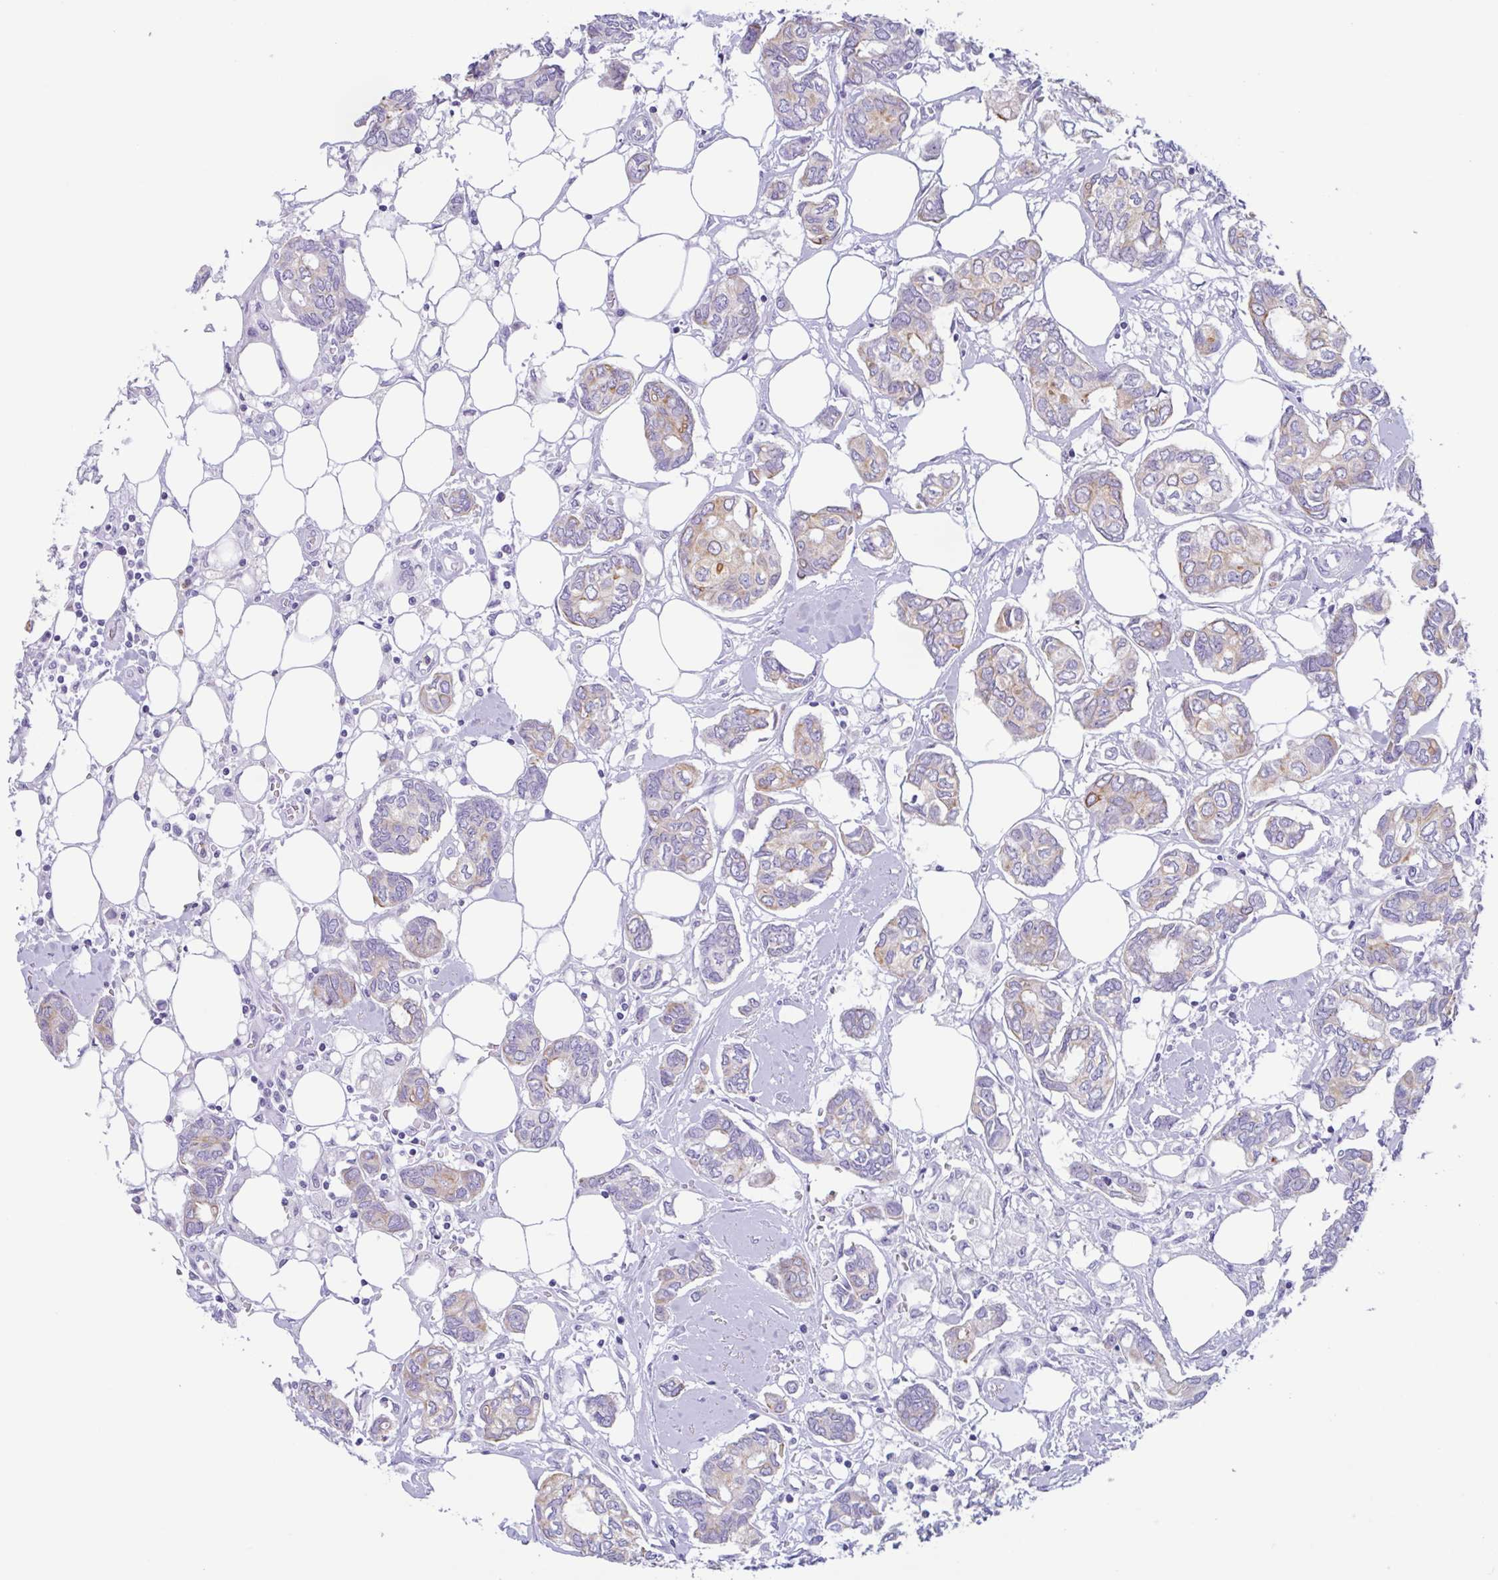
{"staining": {"intensity": "weak", "quantity": "25%-75%", "location": "cytoplasmic/membranous"}, "tissue": "breast cancer", "cell_type": "Tumor cells", "image_type": "cancer", "snomed": [{"axis": "morphology", "description": "Duct carcinoma"}, {"axis": "topography", "description": "Breast"}], "caption": "IHC photomicrograph of neoplastic tissue: infiltrating ductal carcinoma (breast) stained using immunohistochemistry (IHC) shows low levels of weak protein expression localized specifically in the cytoplasmic/membranous of tumor cells, appearing as a cytoplasmic/membranous brown color.", "gene": "DTWD2", "patient": {"sex": "female", "age": 73}}